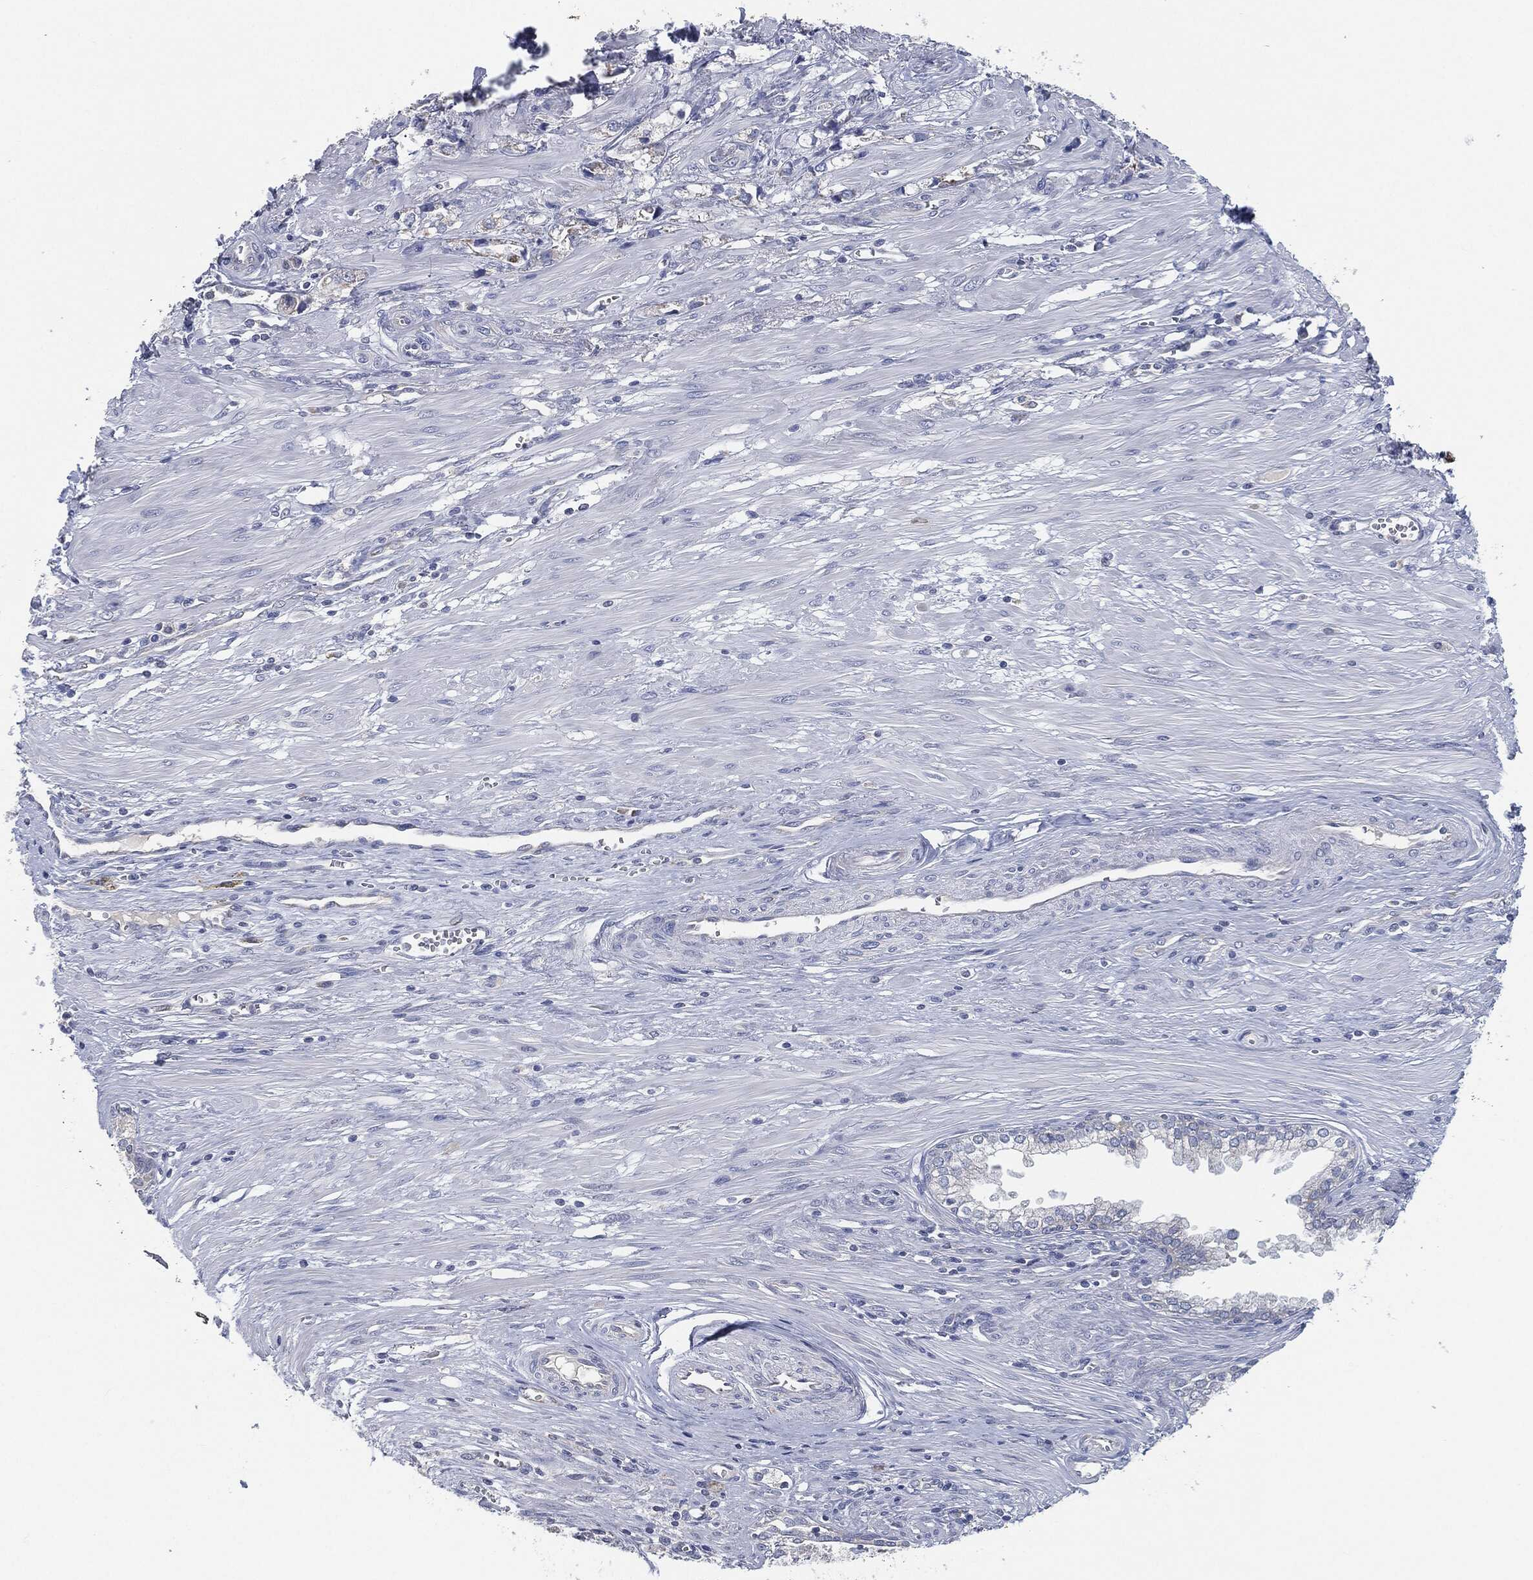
{"staining": {"intensity": "negative", "quantity": "none", "location": "none"}, "tissue": "prostate cancer", "cell_type": "Tumor cells", "image_type": "cancer", "snomed": [{"axis": "morphology", "description": "Adenocarcinoma, NOS"}, {"axis": "topography", "description": "Prostate and seminal vesicle, NOS"}, {"axis": "topography", "description": "Prostate"}], "caption": "This is an immunohistochemistry (IHC) micrograph of human prostate cancer (adenocarcinoma). There is no staining in tumor cells.", "gene": "SIGLEC9", "patient": {"sex": "male", "age": 79}}